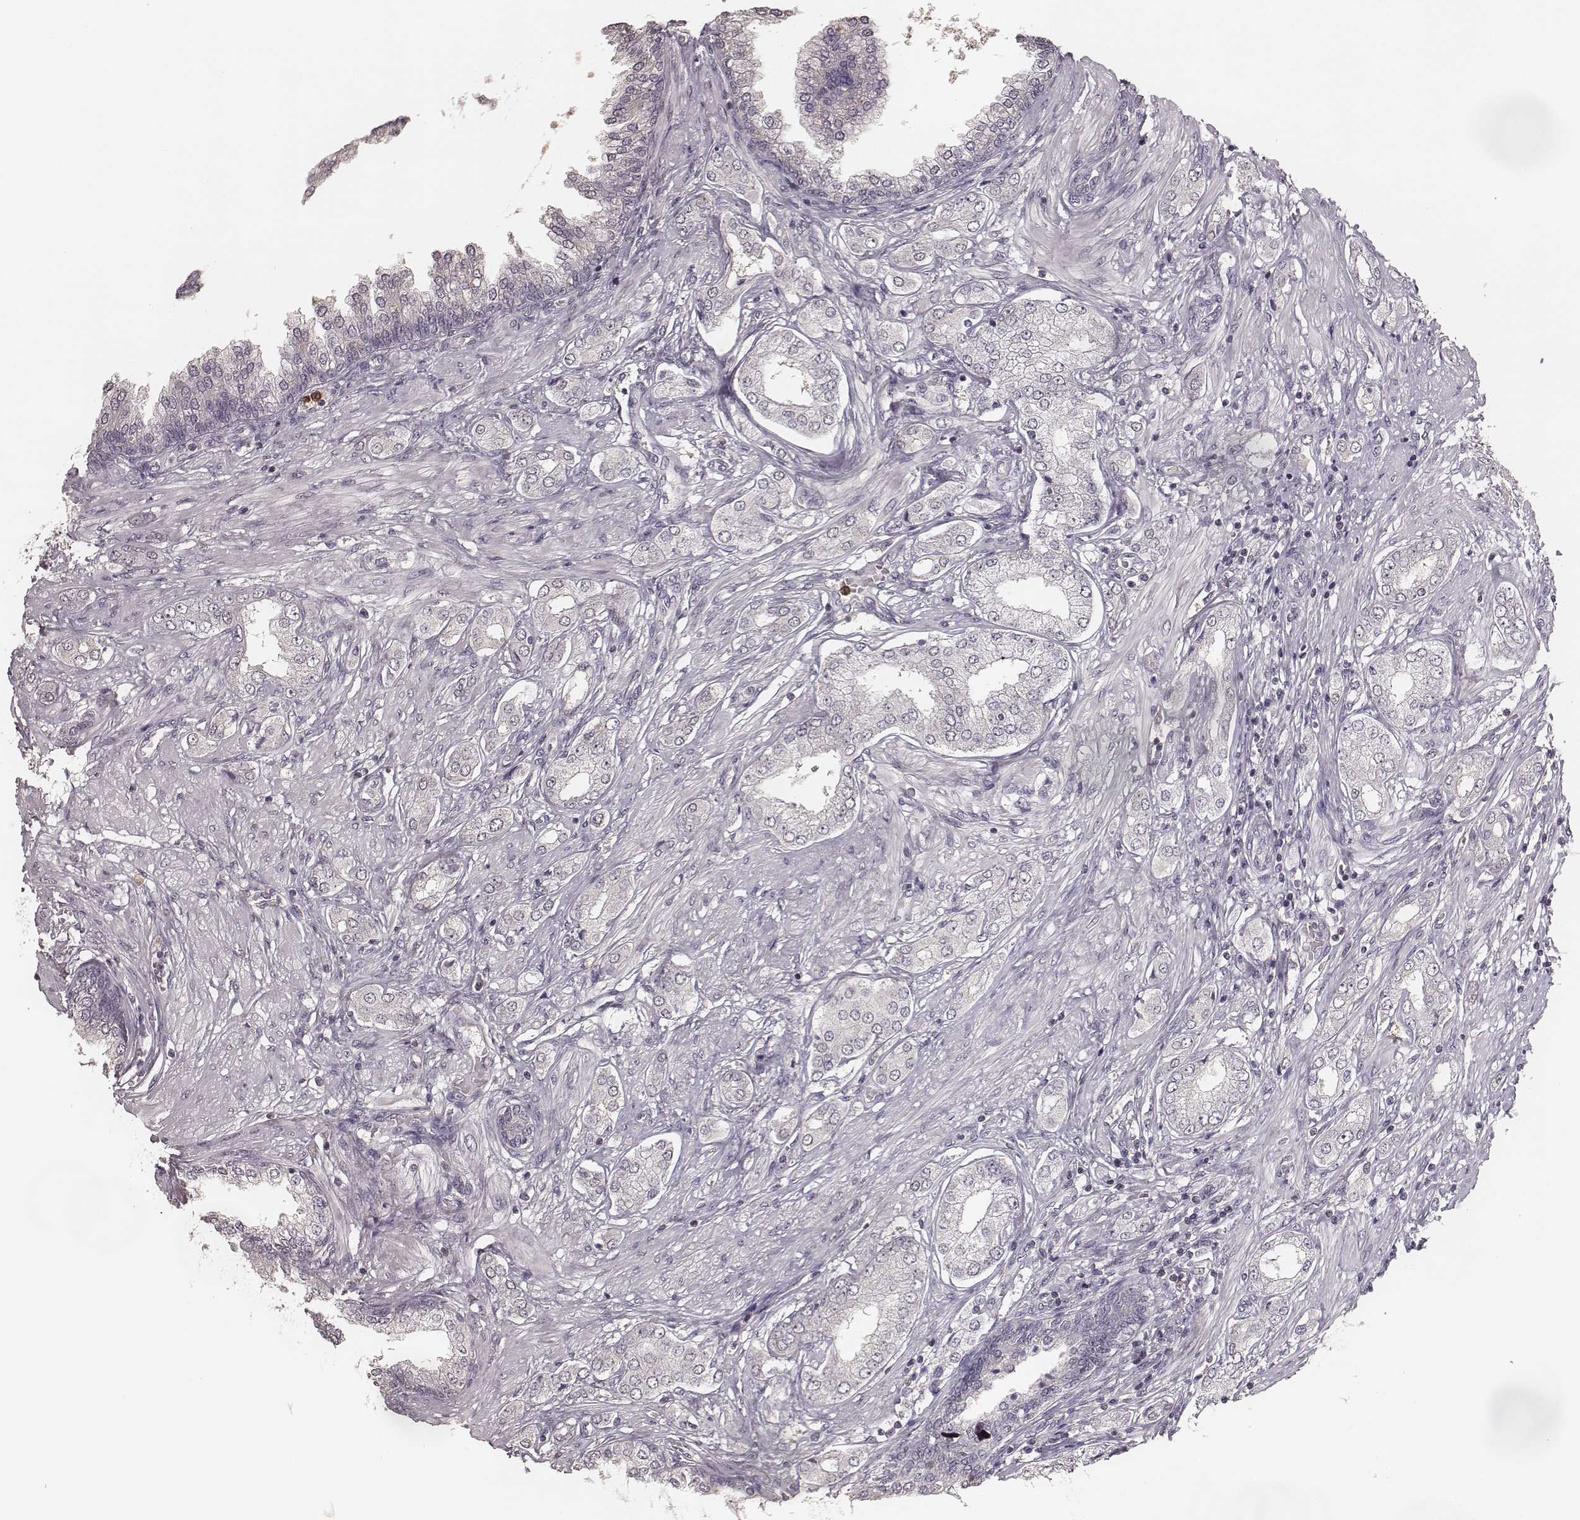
{"staining": {"intensity": "negative", "quantity": "none", "location": "none"}, "tissue": "prostate cancer", "cell_type": "Tumor cells", "image_type": "cancer", "snomed": [{"axis": "morphology", "description": "Adenocarcinoma, NOS"}, {"axis": "topography", "description": "Prostate"}], "caption": "Prostate cancer was stained to show a protein in brown. There is no significant positivity in tumor cells.", "gene": "LY6K", "patient": {"sex": "male", "age": 63}}